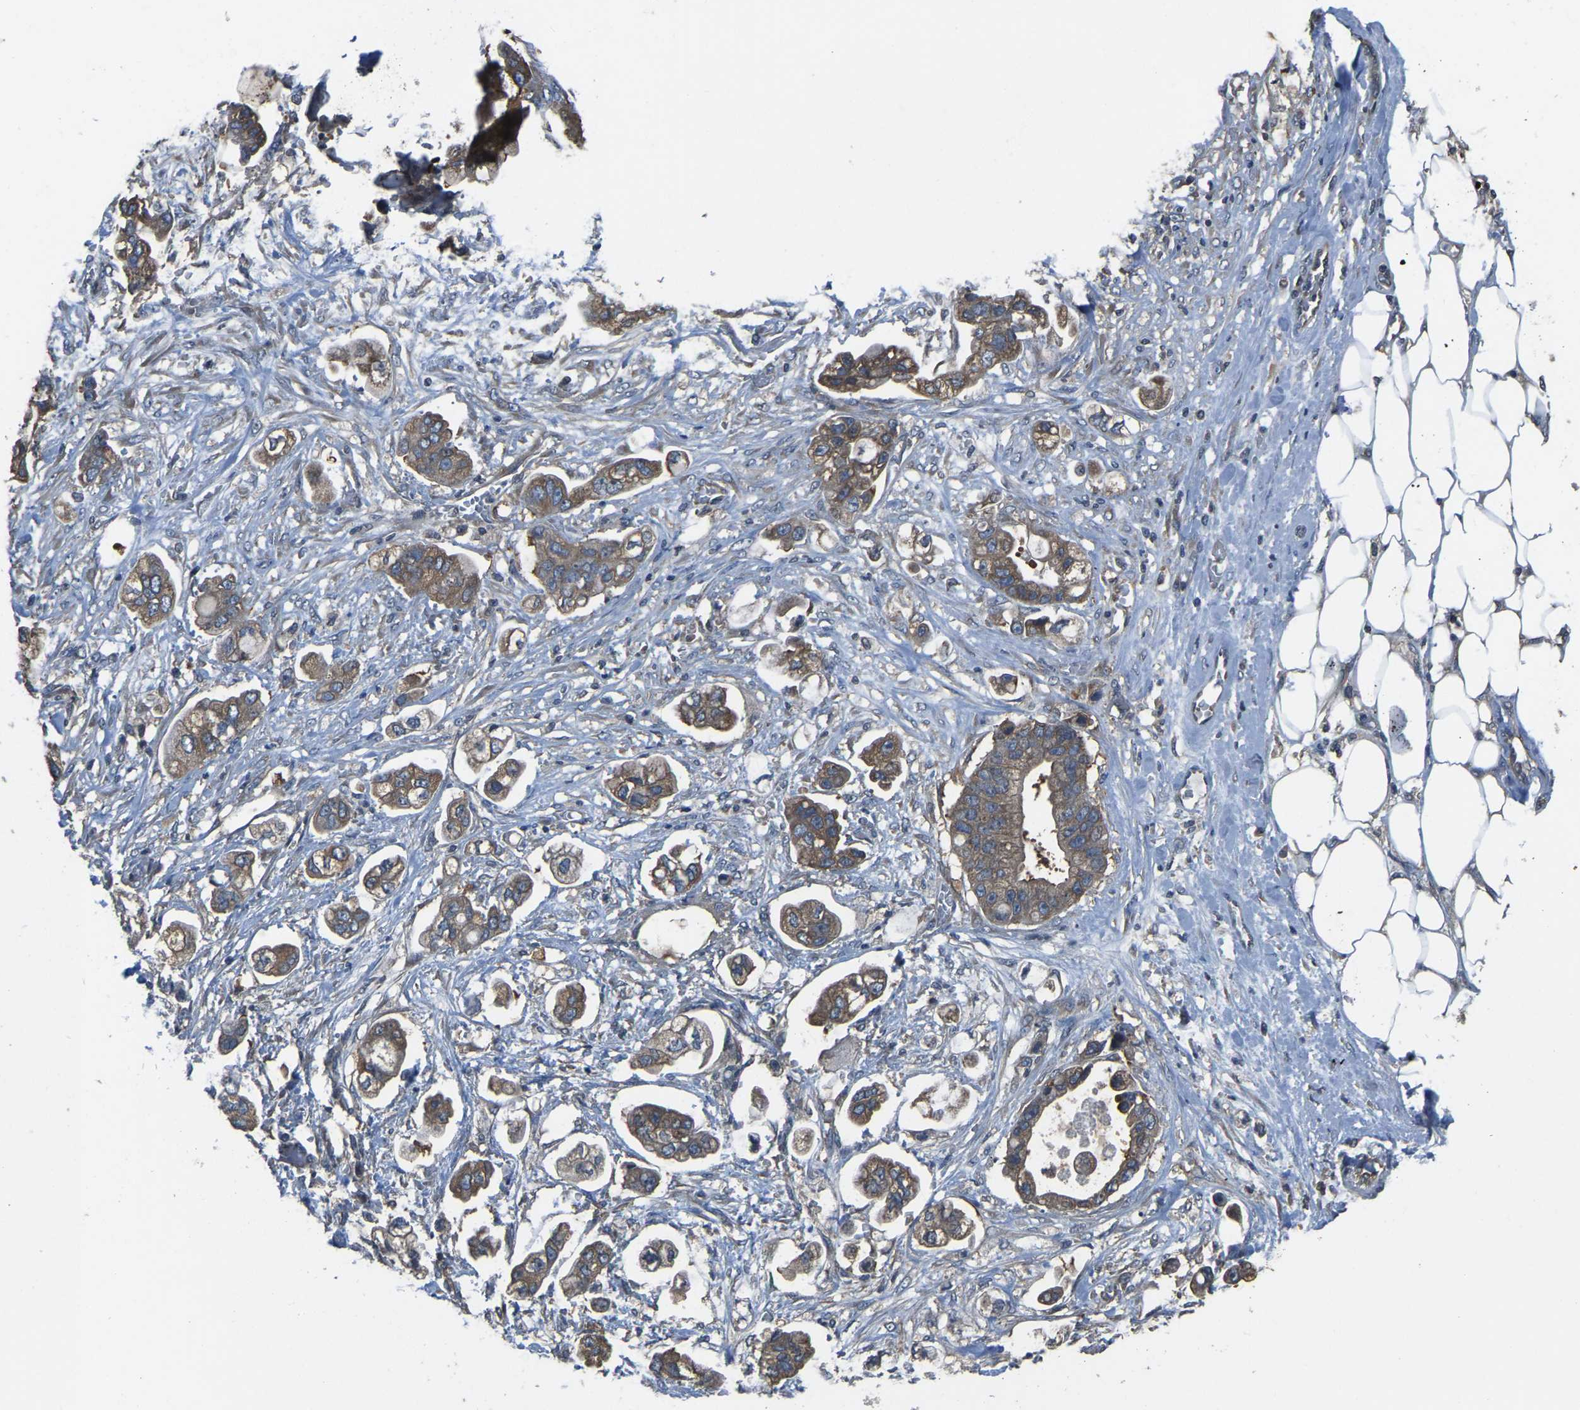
{"staining": {"intensity": "moderate", "quantity": ">75%", "location": "cytoplasmic/membranous"}, "tissue": "stomach cancer", "cell_type": "Tumor cells", "image_type": "cancer", "snomed": [{"axis": "morphology", "description": "Adenocarcinoma, NOS"}, {"axis": "topography", "description": "Stomach"}], "caption": "DAB immunohistochemical staining of human stomach cancer (adenocarcinoma) shows moderate cytoplasmic/membranous protein staining in about >75% of tumor cells.", "gene": "AIMP1", "patient": {"sex": "male", "age": 62}}